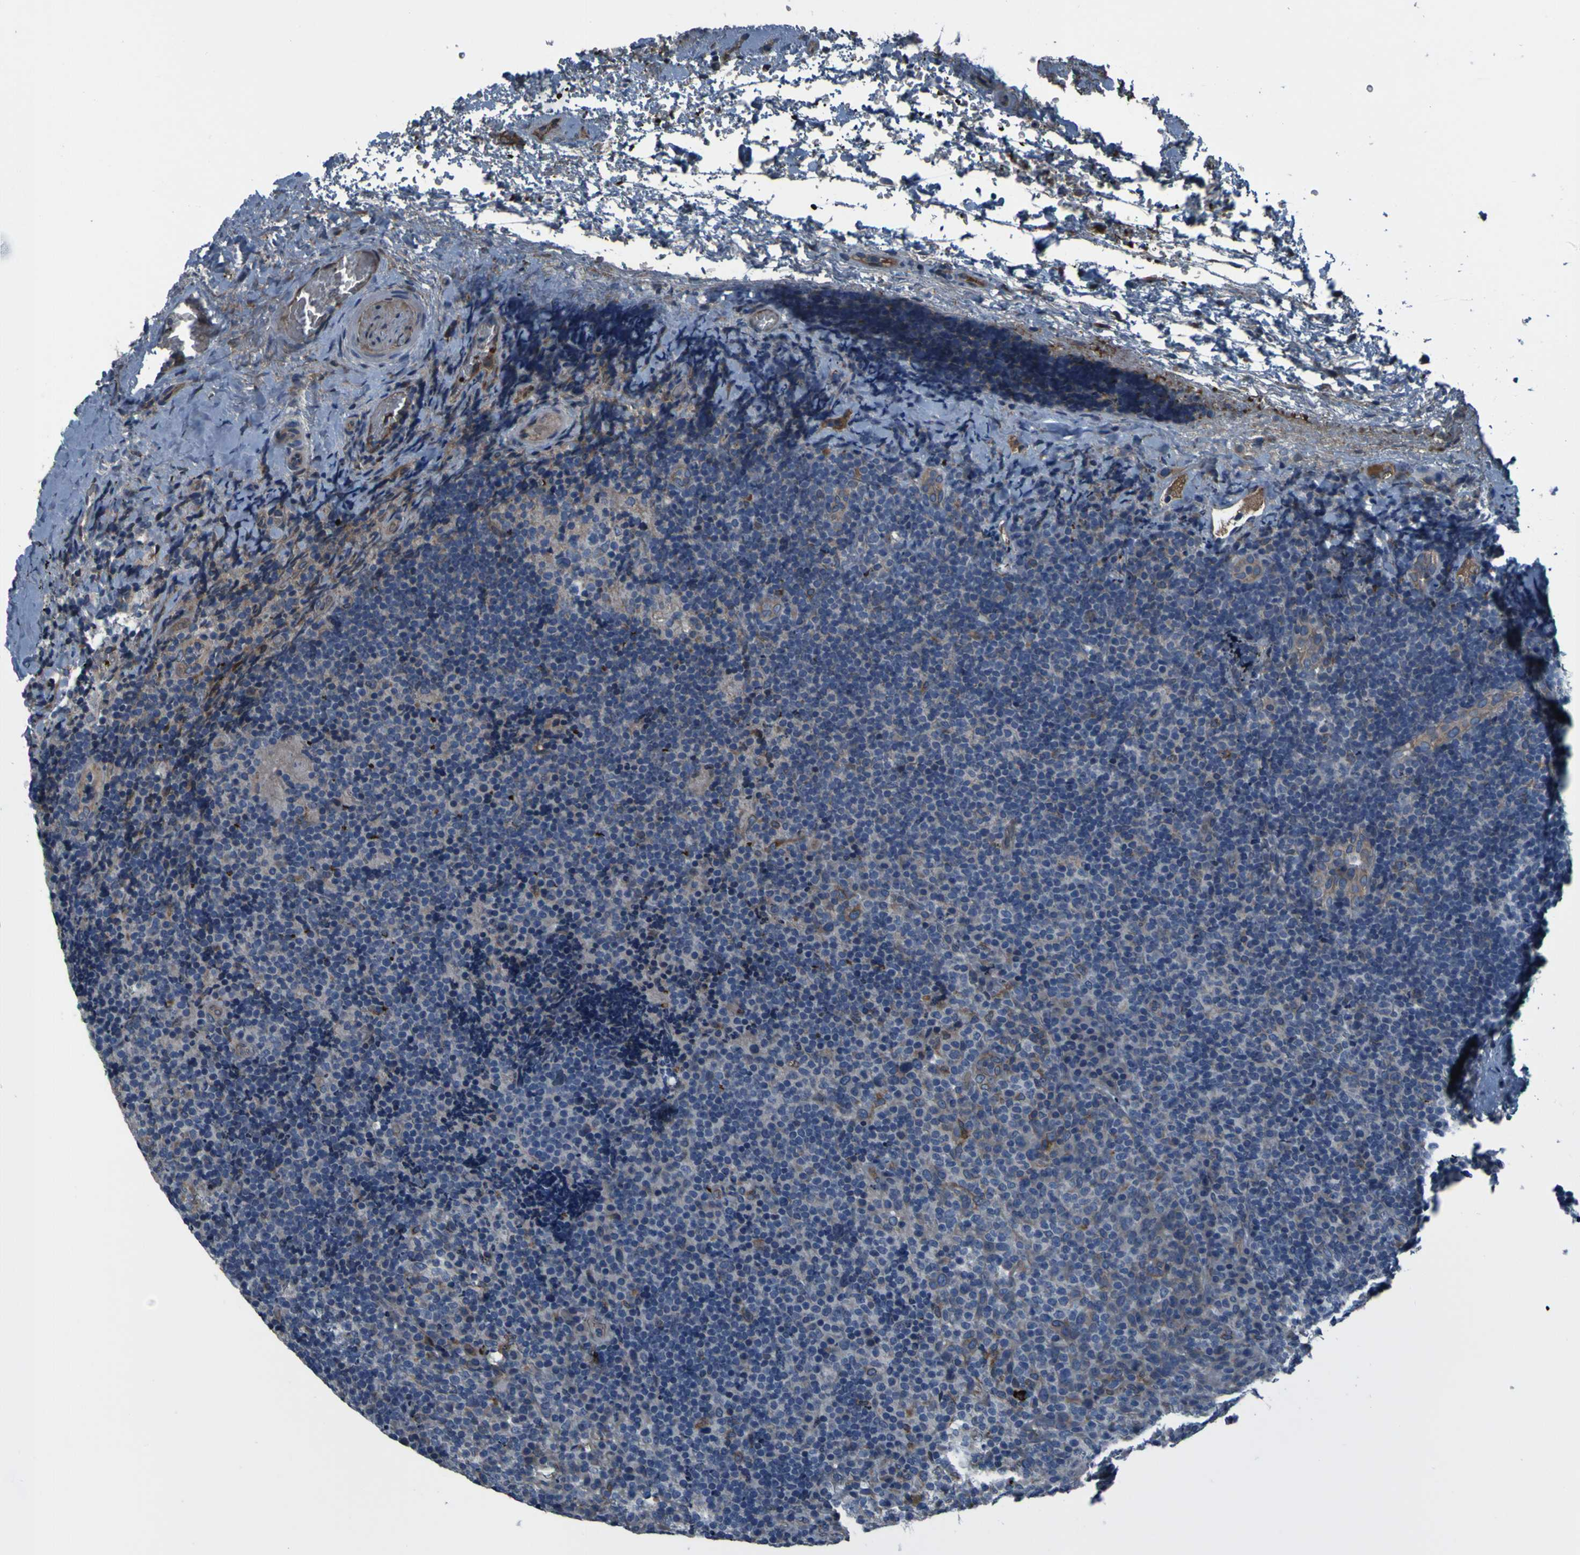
{"staining": {"intensity": "negative", "quantity": "none", "location": "none"}, "tissue": "lymphoma", "cell_type": "Tumor cells", "image_type": "cancer", "snomed": [{"axis": "morphology", "description": "Malignant lymphoma, non-Hodgkin's type, High grade"}, {"axis": "topography", "description": "Tonsil"}], "caption": "IHC photomicrograph of neoplastic tissue: human lymphoma stained with DAB (3,3'-diaminobenzidine) reveals no significant protein staining in tumor cells.", "gene": "GRAMD1A", "patient": {"sex": "female", "age": 36}}